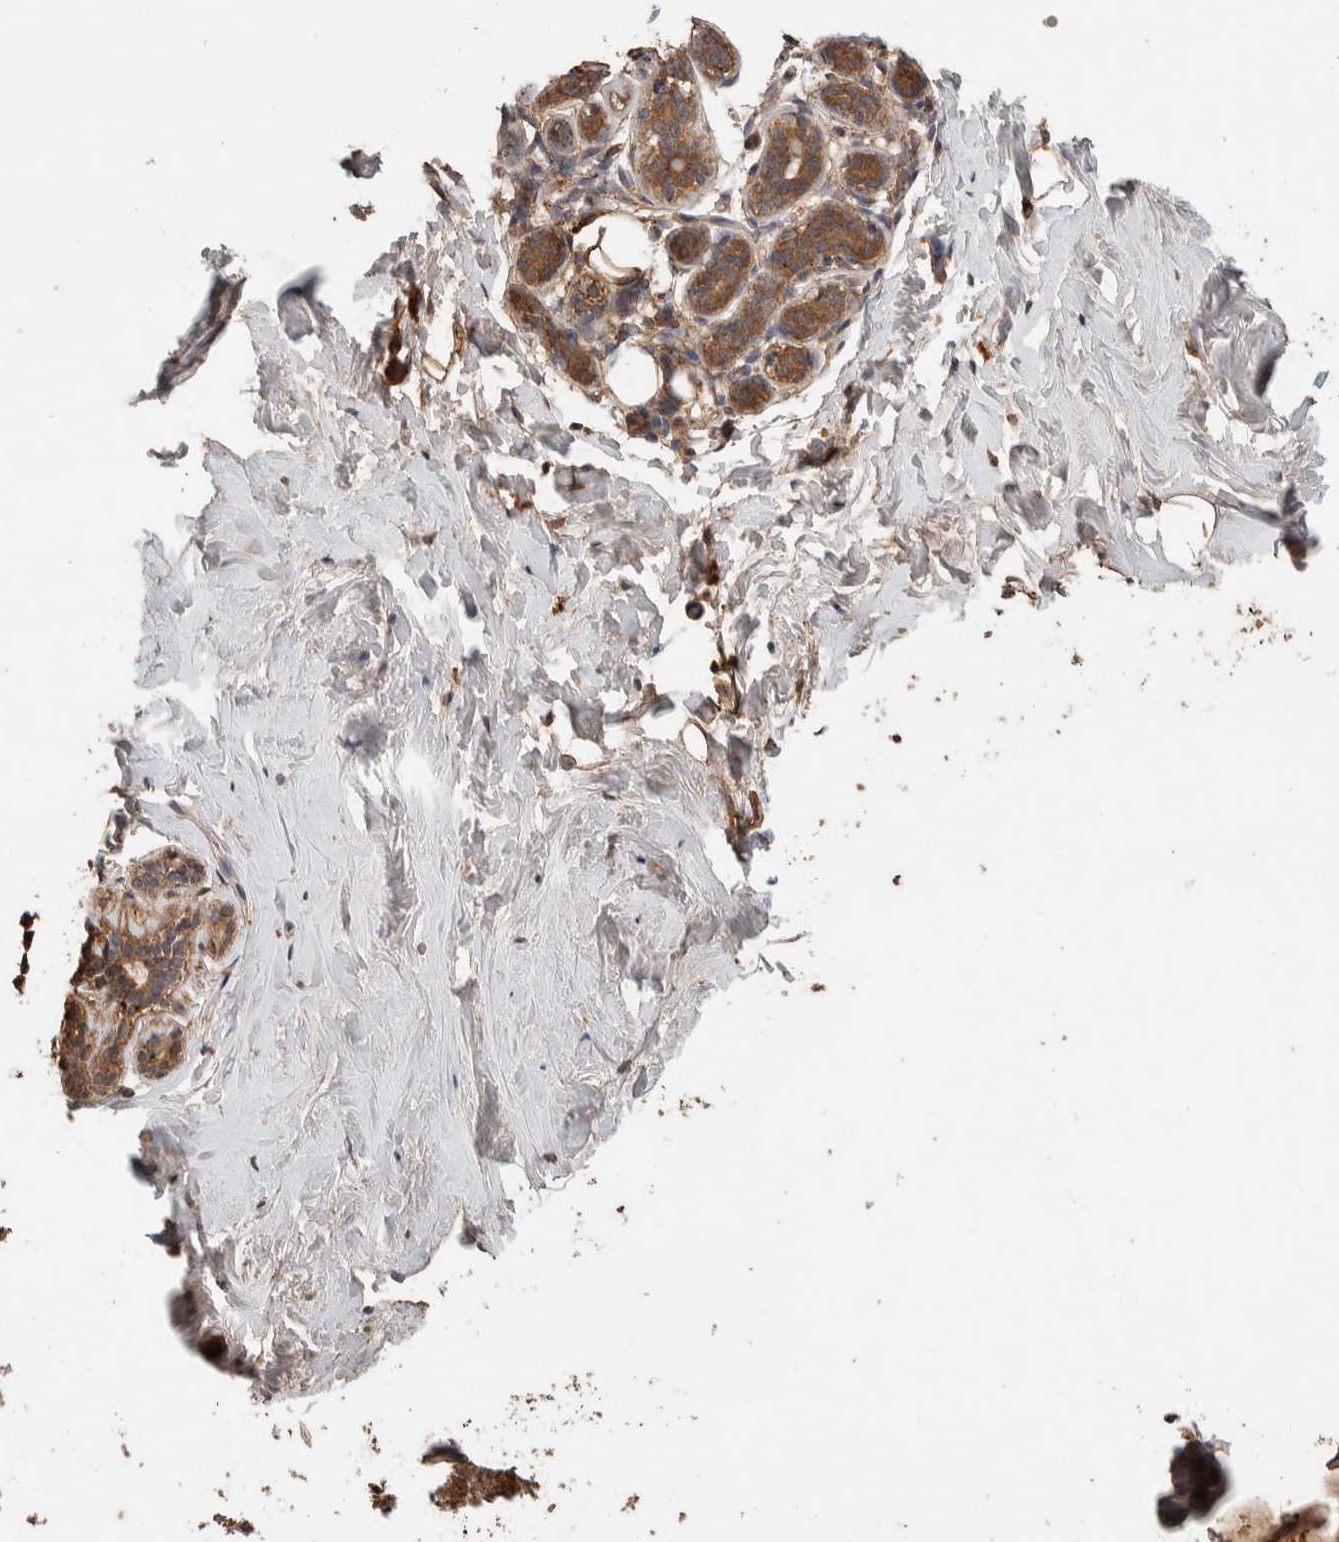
{"staining": {"intensity": "moderate", "quantity": ">75%", "location": "cytoplasmic/membranous"}, "tissue": "breast", "cell_type": "Adipocytes", "image_type": "normal", "snomed": [{"axis": "morphology", "description": "Normal tissue, NOS"}, {"axis": "topography", "description": "Breast"}], "caption": "This is a photomicrograph of immunohistochemistry staining of normal breast, which shows moderate expression in the cytoplasmic/membranous of adipocytes.", "gene": "KCNJ5", "patient": {"sex": "female", "age": 75}}